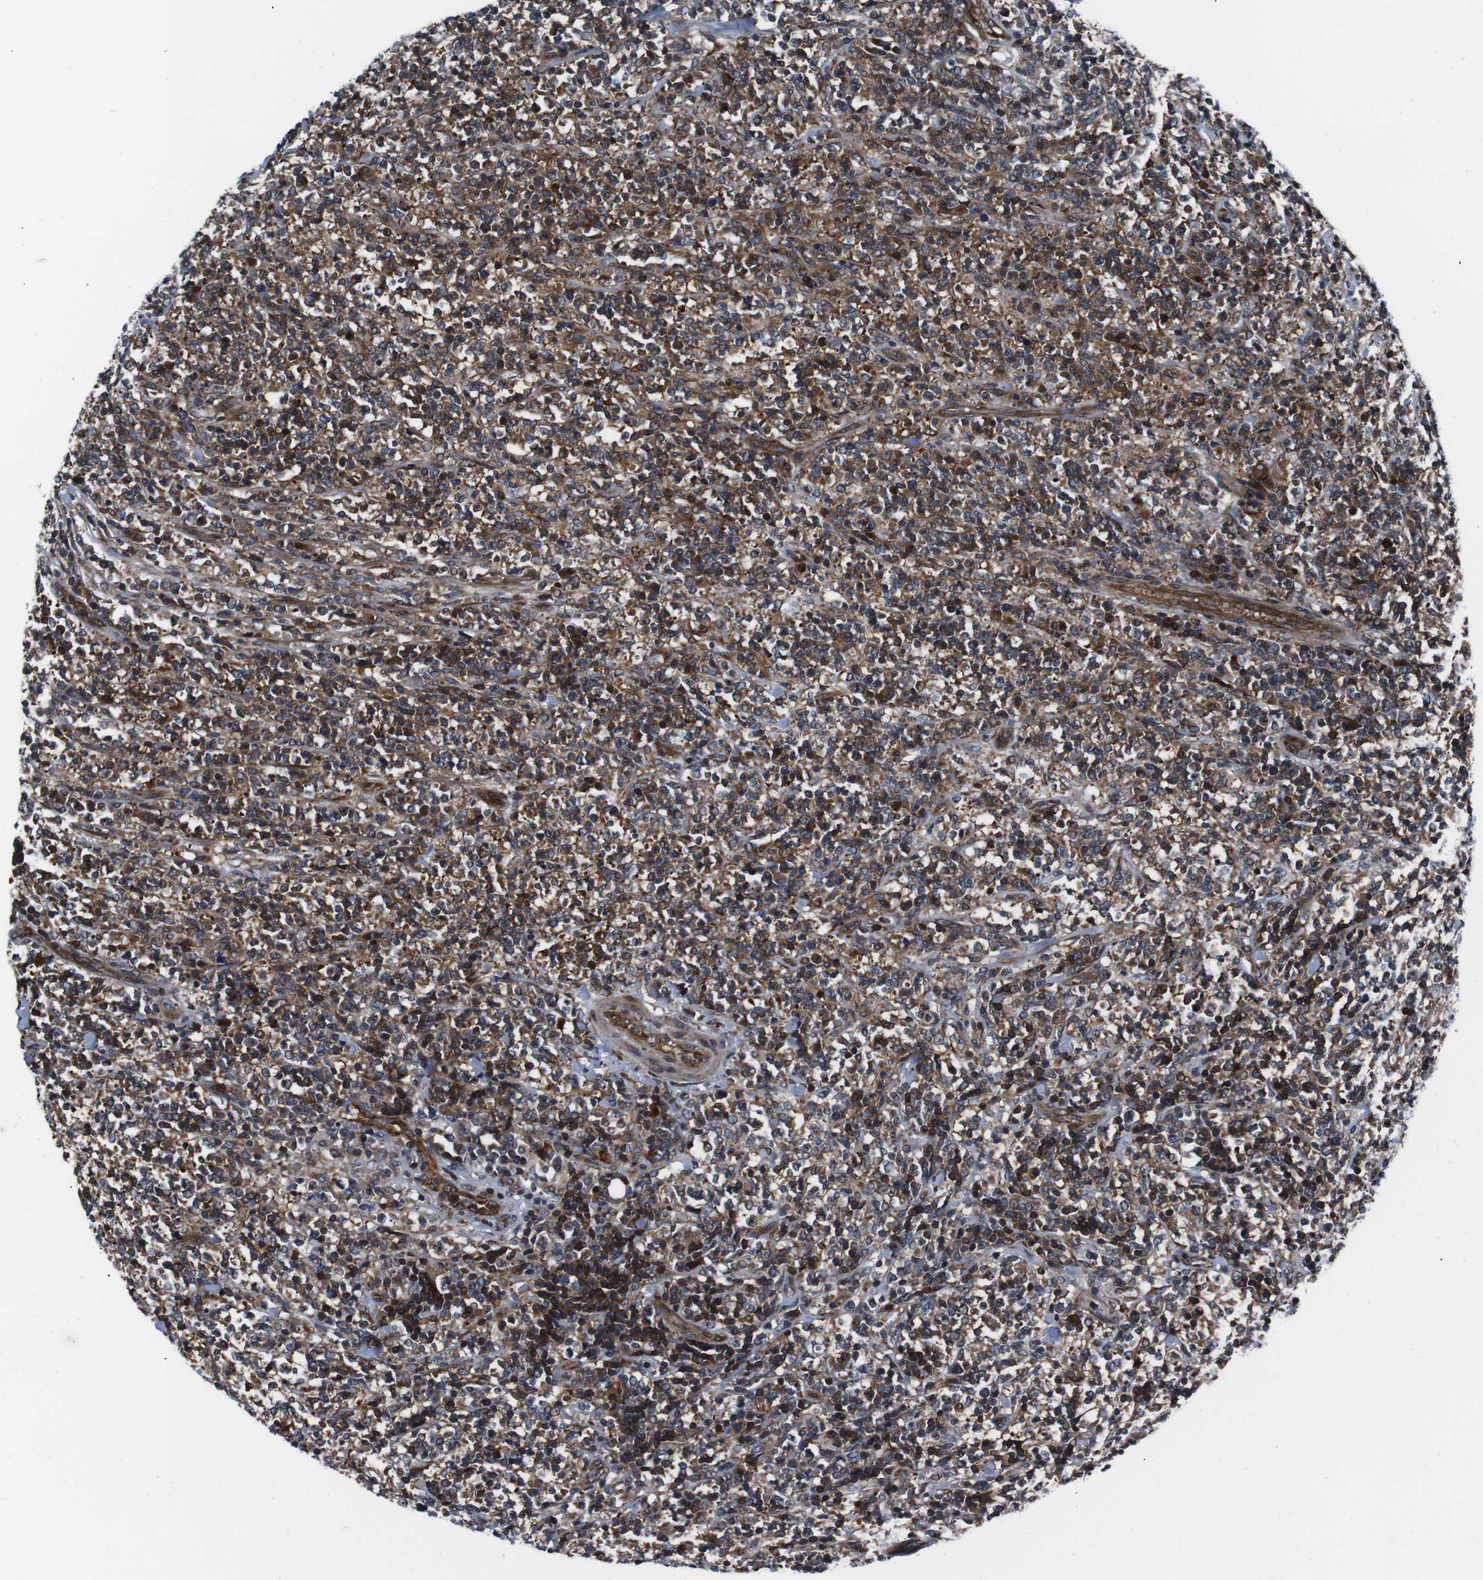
{"staining": {"intensity": "moderate", "quantity": ">75%", "location": "cytoplasmic/membranous"}, "tissue": "lymphoma", "cell_type": "Tumor cells", "image_type": "cancer", "snomed": [{"axis": "morphology", "description": "Malignant lymphoma, non-Hodgkin's type, High grade"}, {"axis": "topography", "description": "Soft tissue"}], "caption": "This is a histology image of immunohistochemistry (IHC) staining of lymphoma, which shows moderate positivity in the cytoplasmic/membranous of tumor cells.", "gene": "EIF4A2", "patient": {"sex": "male", "age": 18}}